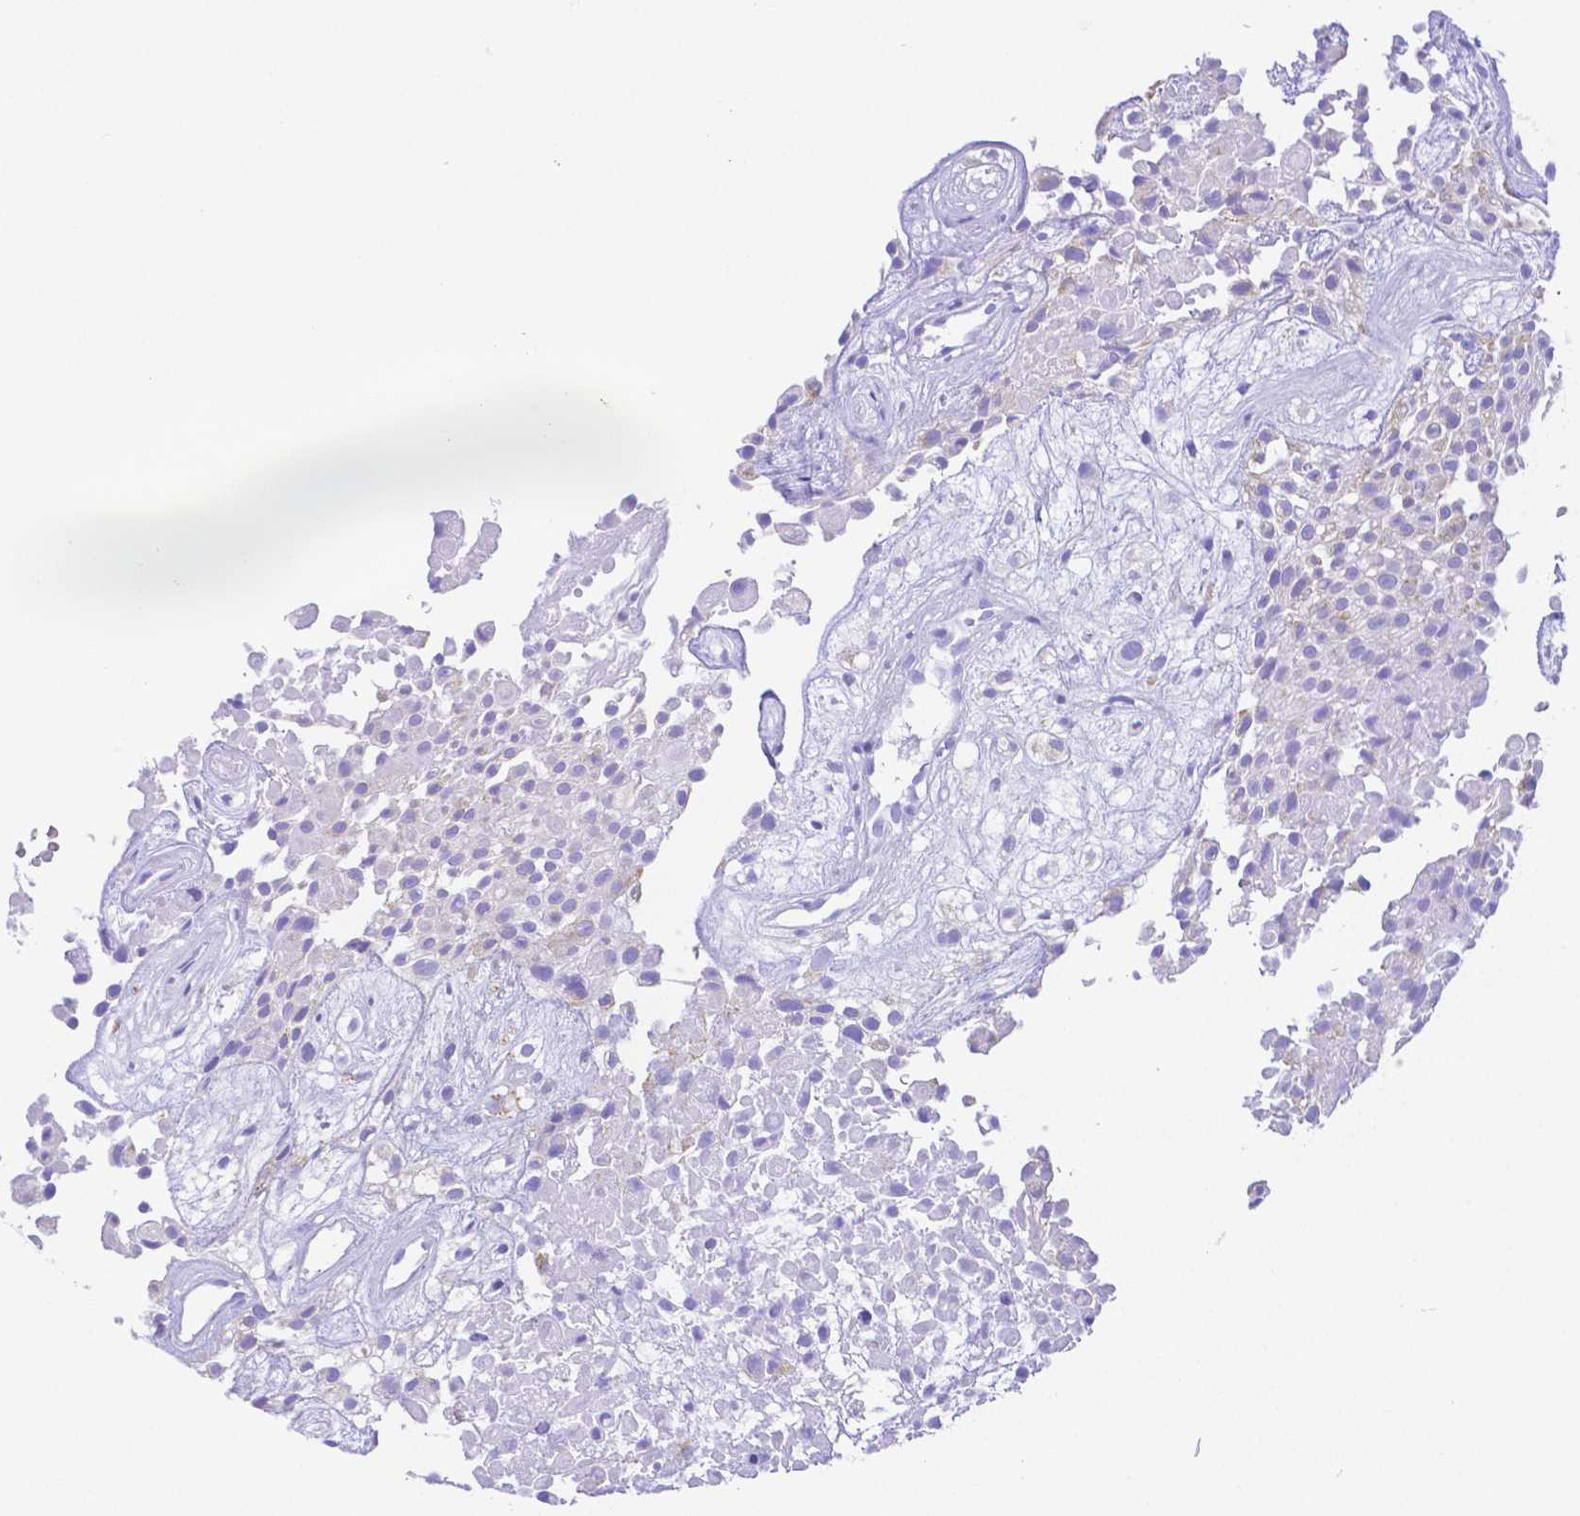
{"staining": {"intensity": "negative", "quantity": "none", "location": "none"}, "tissue": "urothelial cancer", "cell_type": "Tumor cells", "image_type": "cancer", "snomed": [{"axis": "morphology", "description": "Urothelial carcinoma, High grade"}, {"axis": "topography", "description": "Urinary bladder"}], "caption": "There is no significant staining in tumor cells of urothelial cancer. (DAB (3,3'-diaminobenzidine) immunohistochemistry, high magnification).", "gene": "SMR3A", "patient": {"sex": "male", "age": 56}}